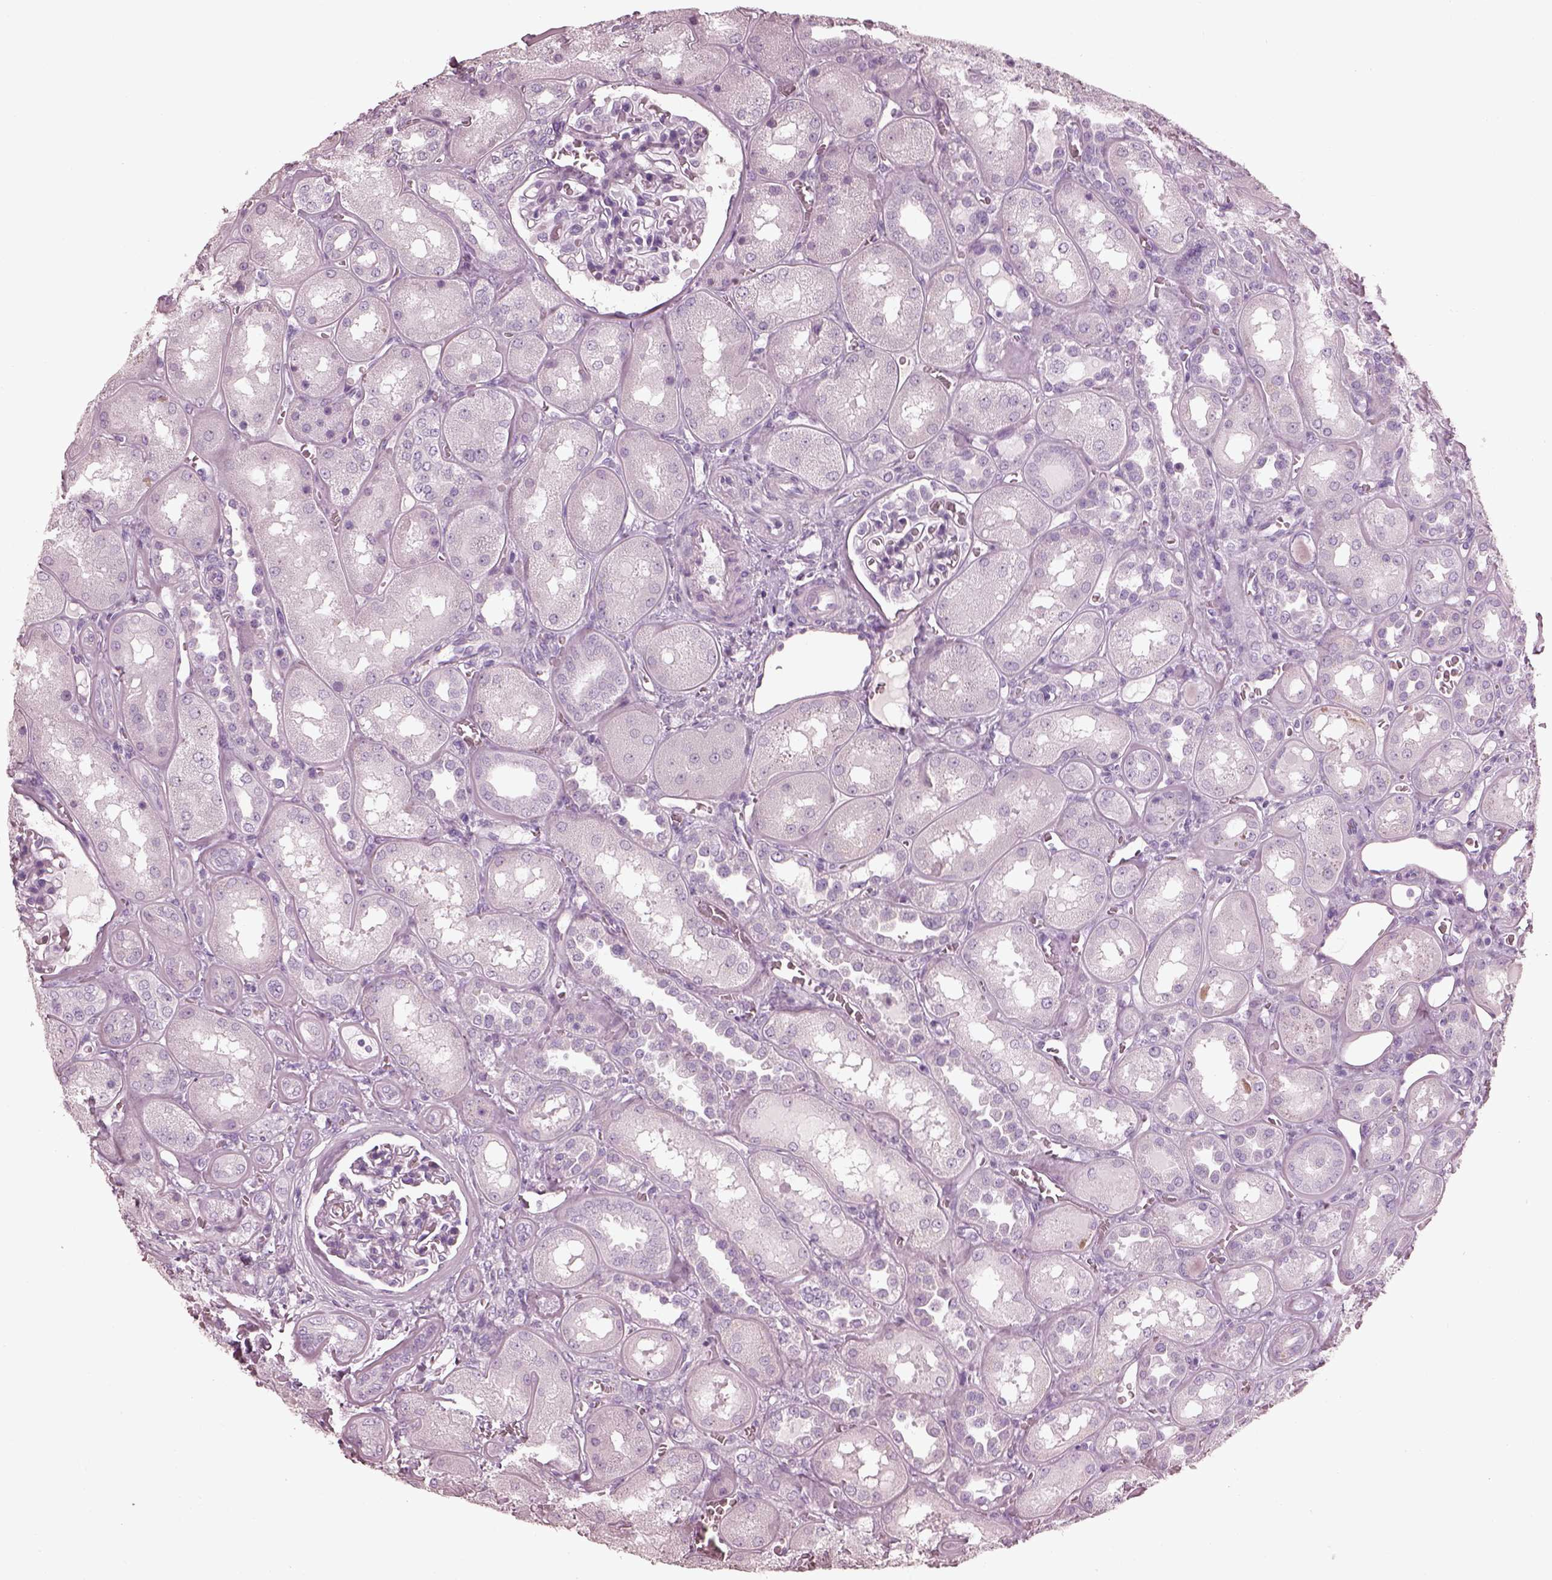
{"staining": {"intensity": "negative", "quantity": "none", "location": "none"}, "tissue": "kidney", "cell_type": "Cells in glomeruli", "image_type": "normal", "snomed": [{"axis": "morphology", "description": "Normal tissue, NOS"}, {"axis": "topography", "description": "Kidney"}], "caption": "This is a micrograph of IHC staining of benign kidney, which shows no staining in cells in glomeruli. The staining was performed using DAB to visualize the protein expression in brown, while the nuclei were stained in blue with hematoxylin (Magnification: 20x).", "gene": "FABP9", "patient": {"sex": "male", "age": 73}}